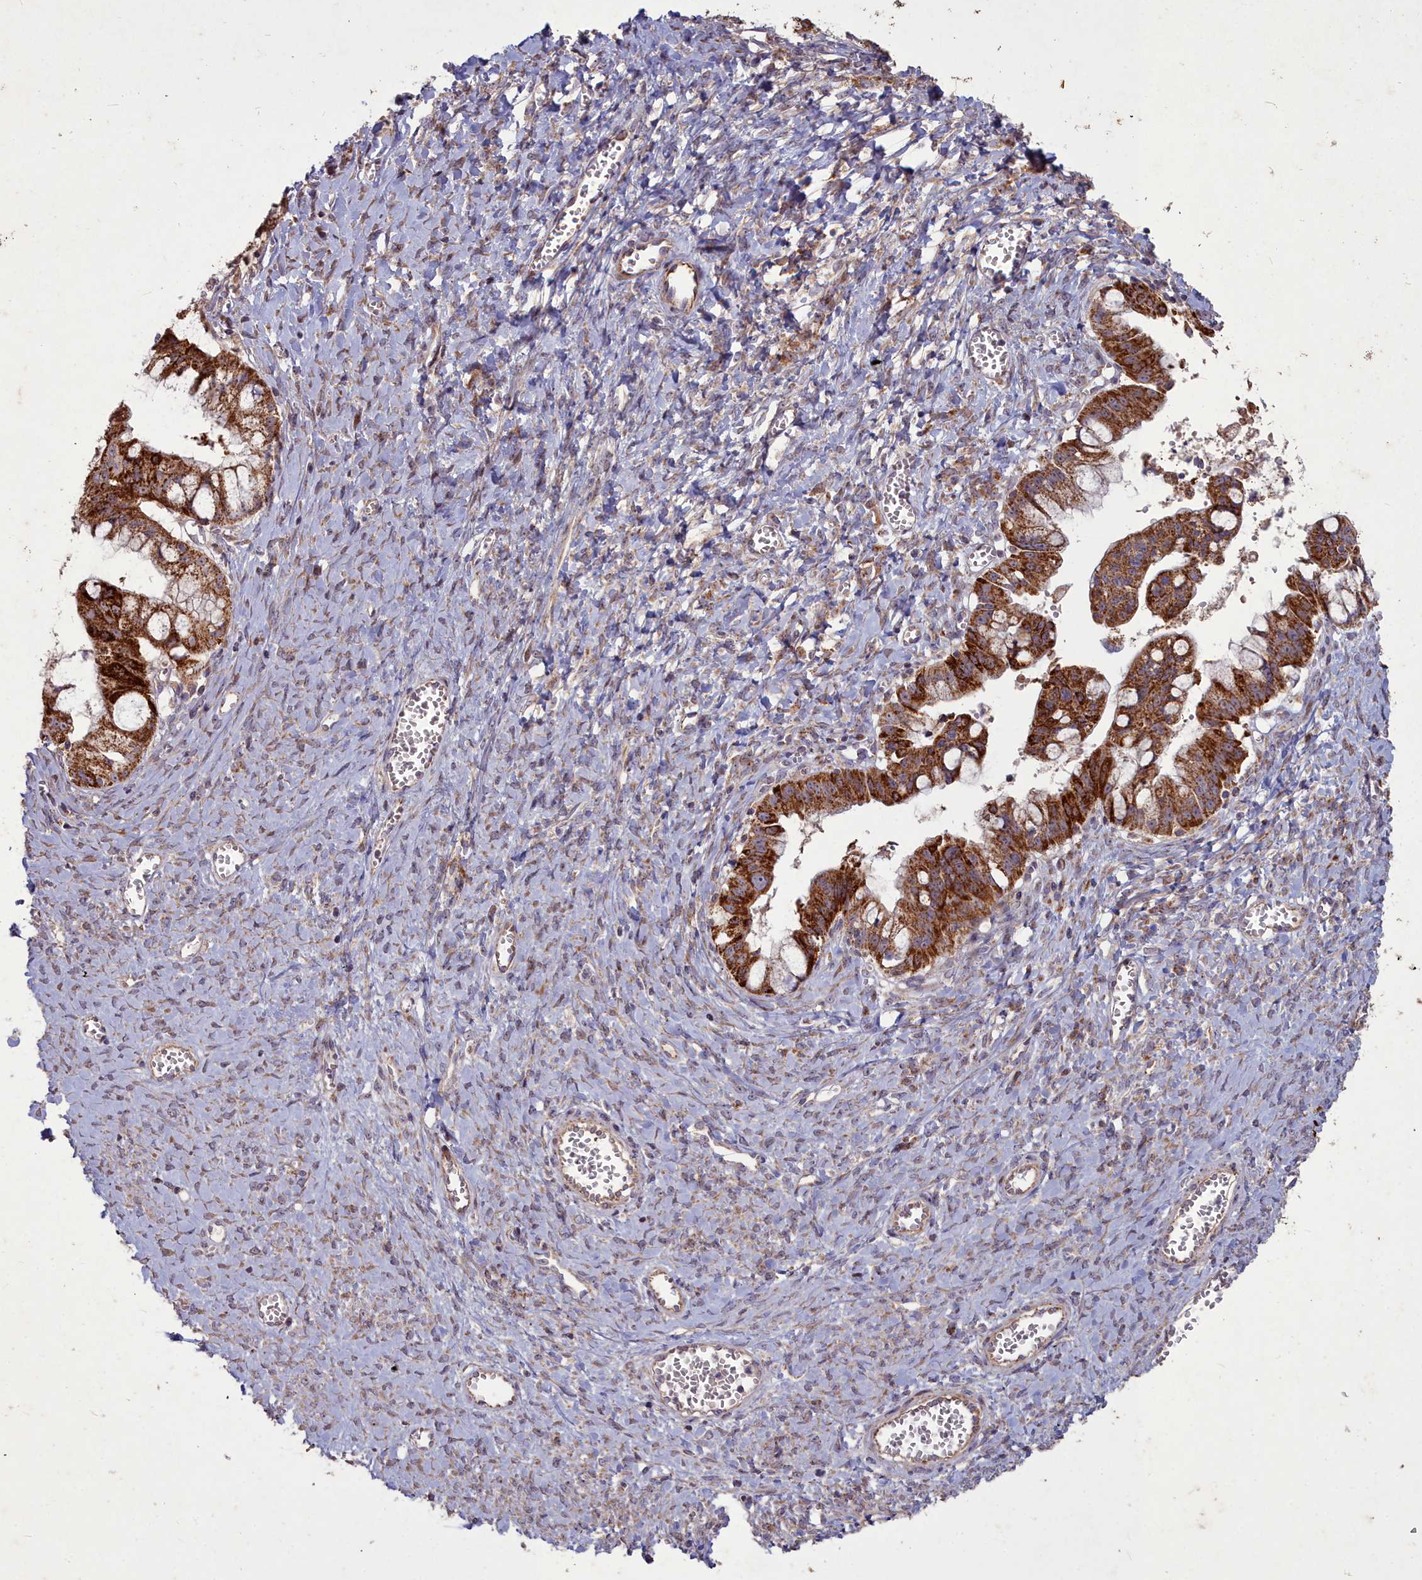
{"staining": {"intensity": "strong", "quantity": ">75%", "location": "cytoplasmic/membranous"}, "tissue": "ovarian cancer", "cell_type": "Tumor cells", "image_type": "cancer", "snomed": [{"axis": "morphology", "description": "Cystadenocarcinoma, mucinous, NOS"}, {"axis": "topography", "description": "Ovary"}], "caption": "Ovarian cancer (mucinous cystadenocarcinoma) stained for a protein (brown) shows strong cytoplasmic/membranous positive expression in approximately >75% of tumor cells.", "gene": "COX11", "patient": {"sex": "female", "age": 70}}